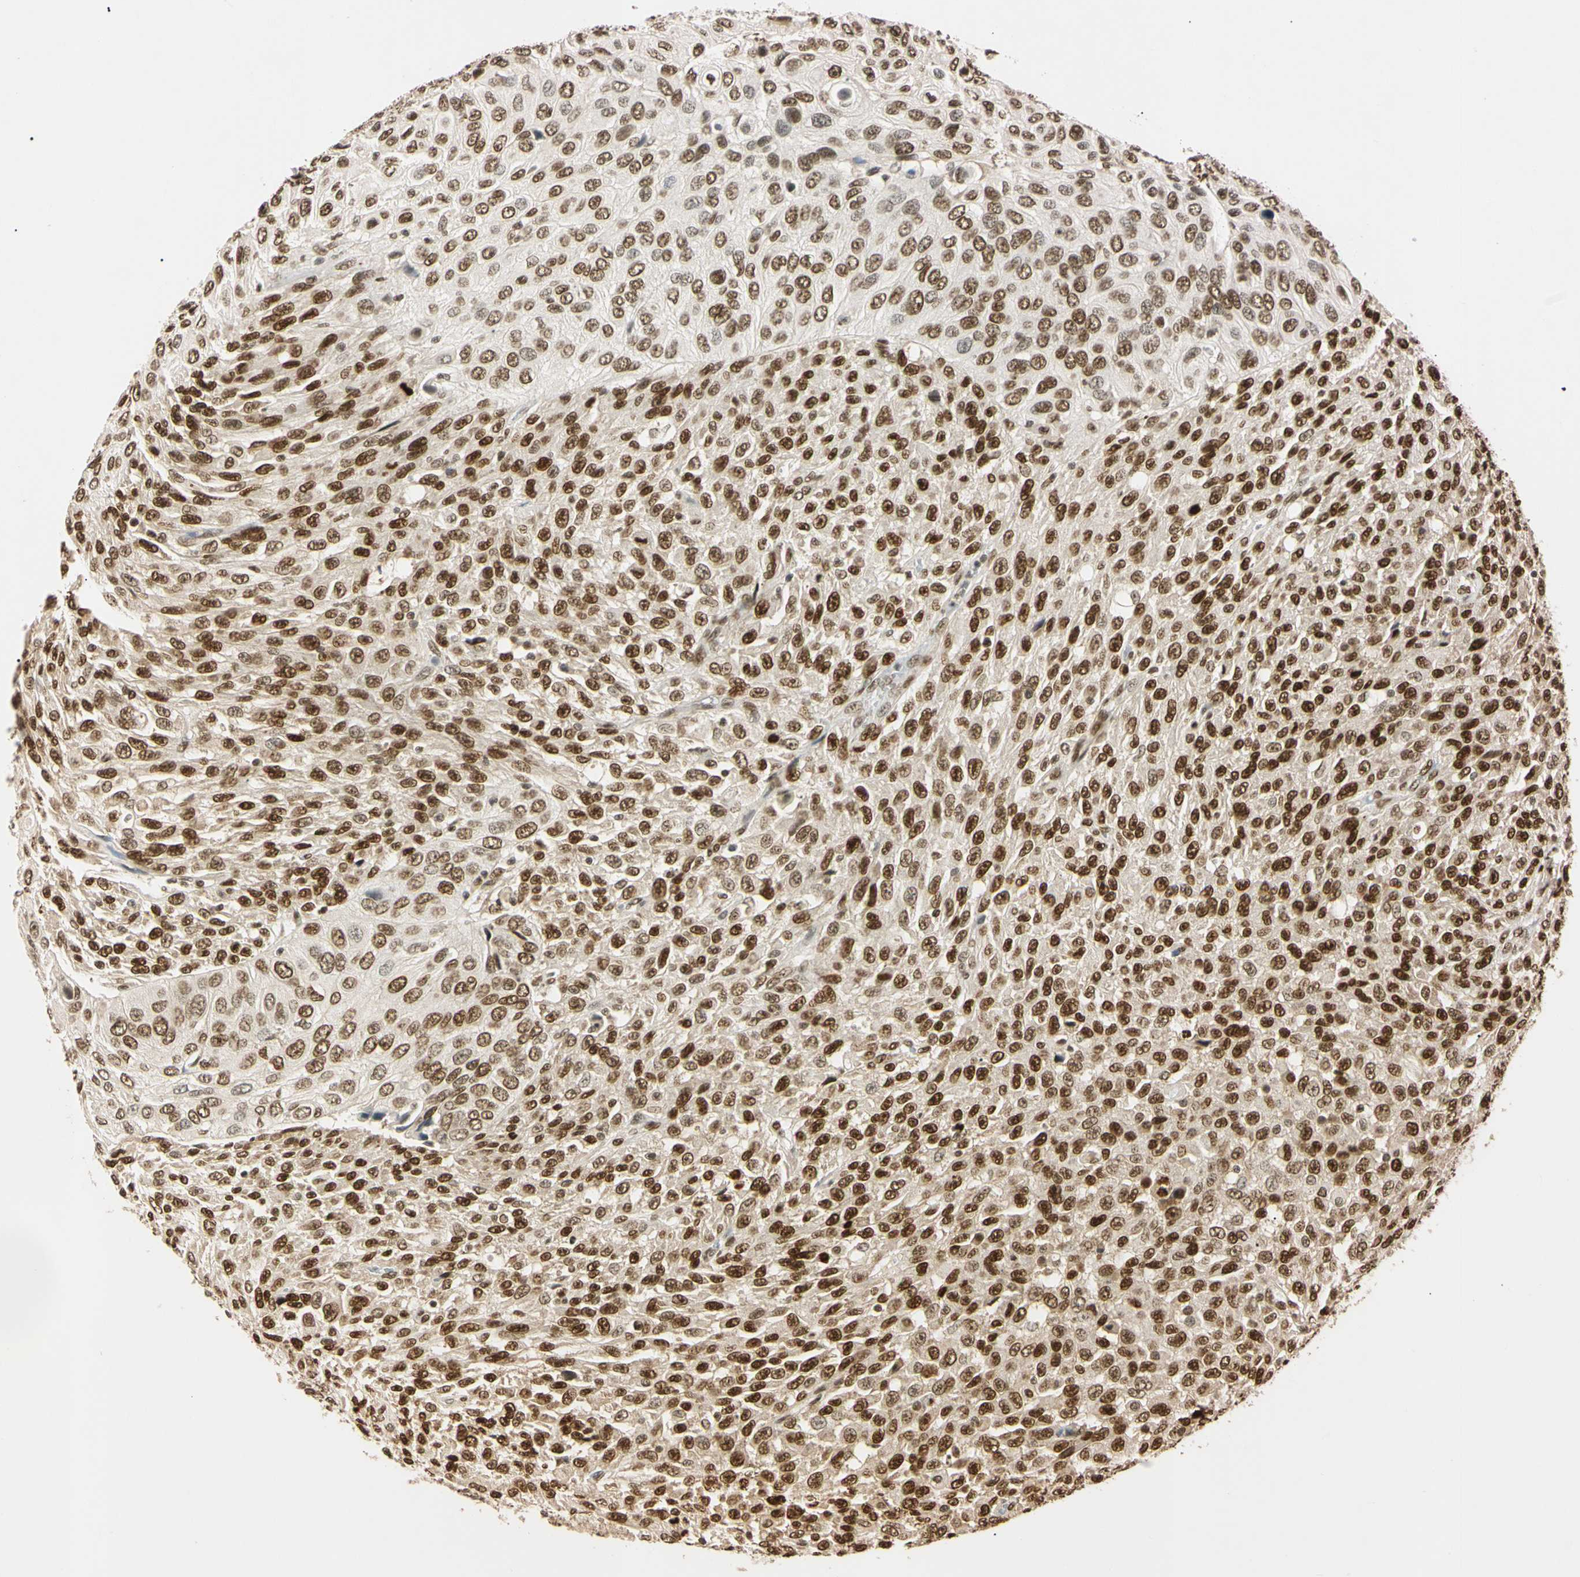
{"staining": {"intensity": "strong", "quantity": ">75%", "location": "nuclear"}, "tissue": "urothelial cancer", "cell_type": "Tumor cells", "image_type": "cancer", "snomed": [{"axis": "morphology", "description": "Urothelial carcinoma, High grade"}, {"axis": "topography", "description": "Urinary bladder"}], "caption": "DAB immunohistochemical staining of urothelial cancer shows strong nuclear protein positivity in approximately >75% of tumor cells. The protein is stained brown, and the nuclei are stained in blue (DAB IHC with brightfield microscopy, high magnification).", "gene": "SMARCA5", "patient": {"sex": "male", "age": 66}}